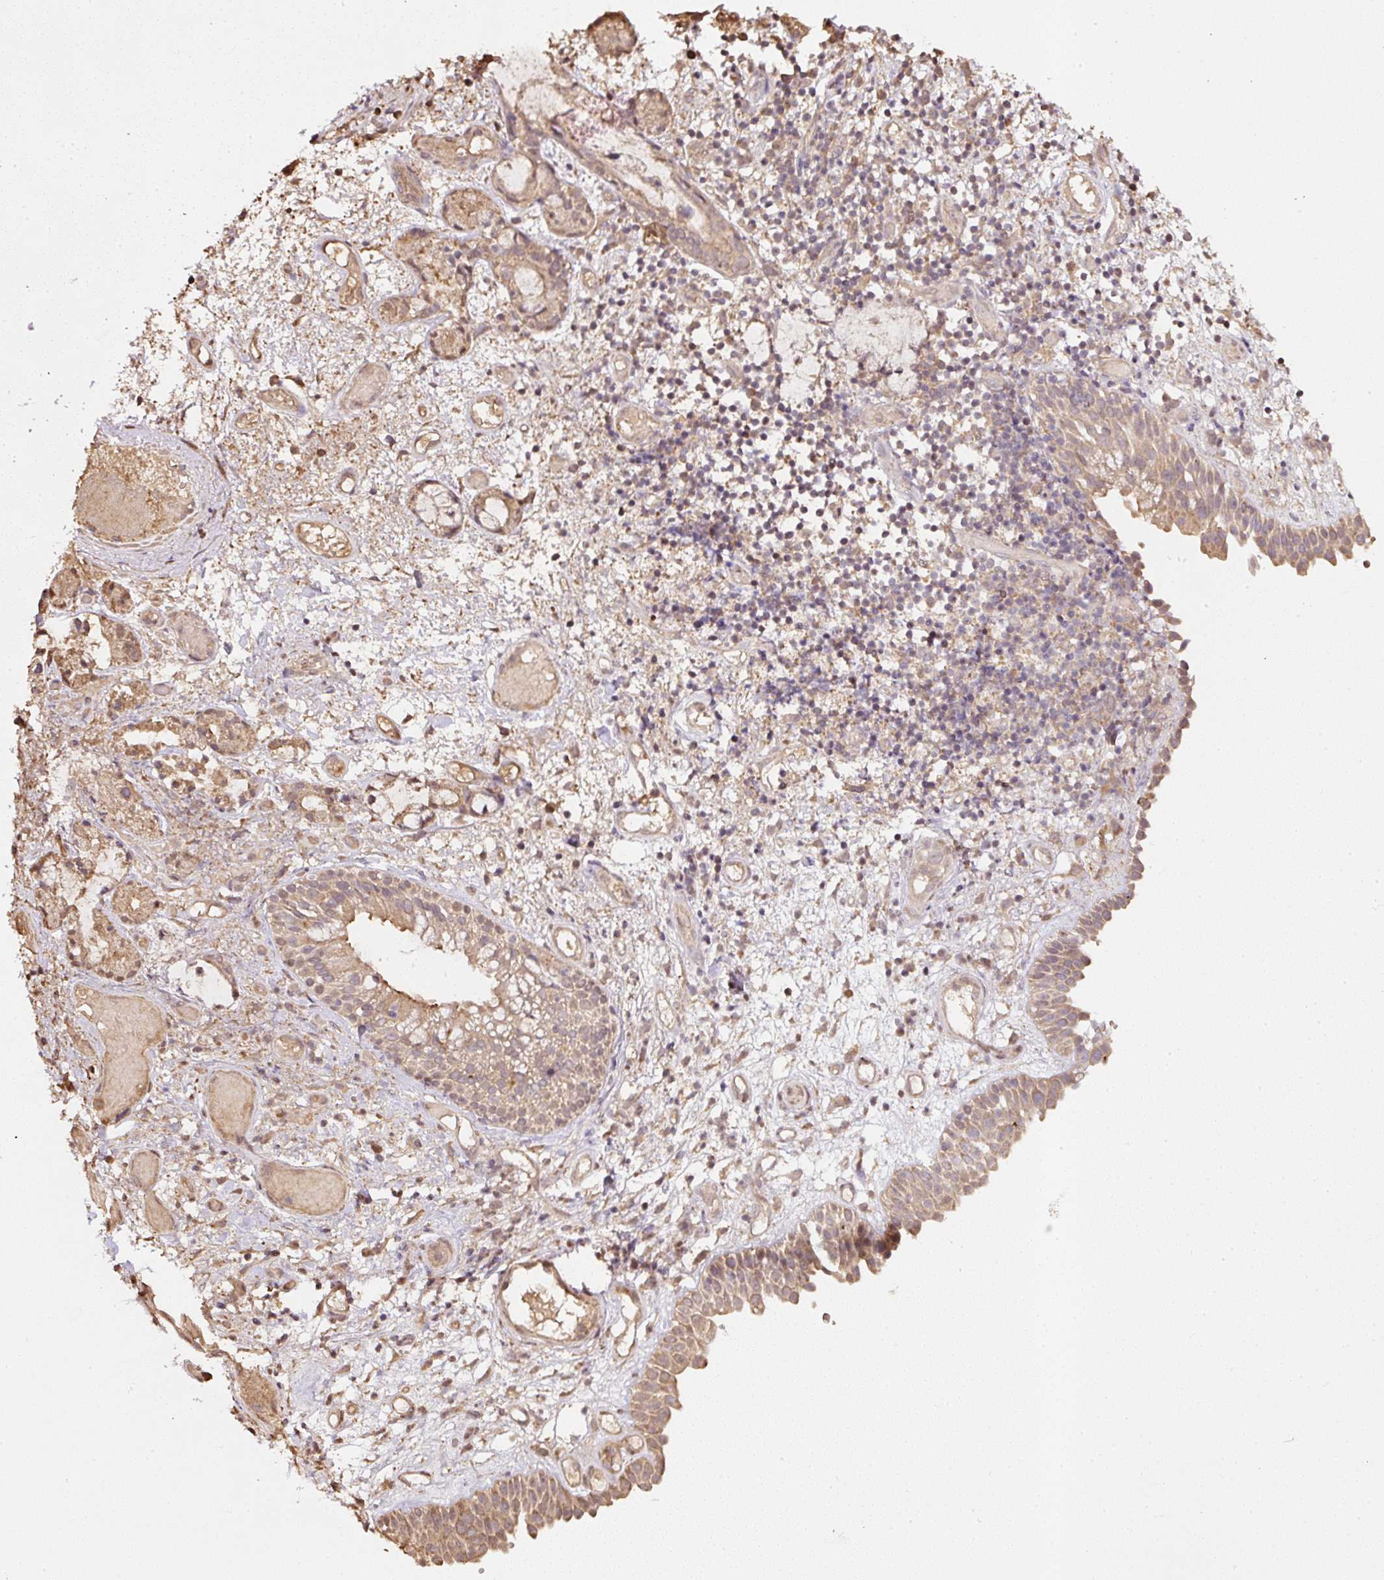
{"staining": {"intensity": "moderate", "quantity": ">75%", "location": "cytoplasmic/membranous,nuclear"}, "tissue": "nasopharynx", "cell_type": "Respiratory epithelial cells", "image_type": "normal", "snomed": [{"axis": "morphology", "description": "Normal tissue, NOS"}, {"axis": "morphology", "description": "Inflammation, NOS"}, {"axis": "topography", "description": "Nasopharynx"}], "caption": "IHC micrograph of unremarkable nasopharynx stained for a protein (brown), which shows medium levels of moderate cytoplasmic/membranous,nuclear positivity in about >75% of respiratory epithelial cells.", "gene": "TMEM170B", "patient": {"sex": "male", "age": 54}}